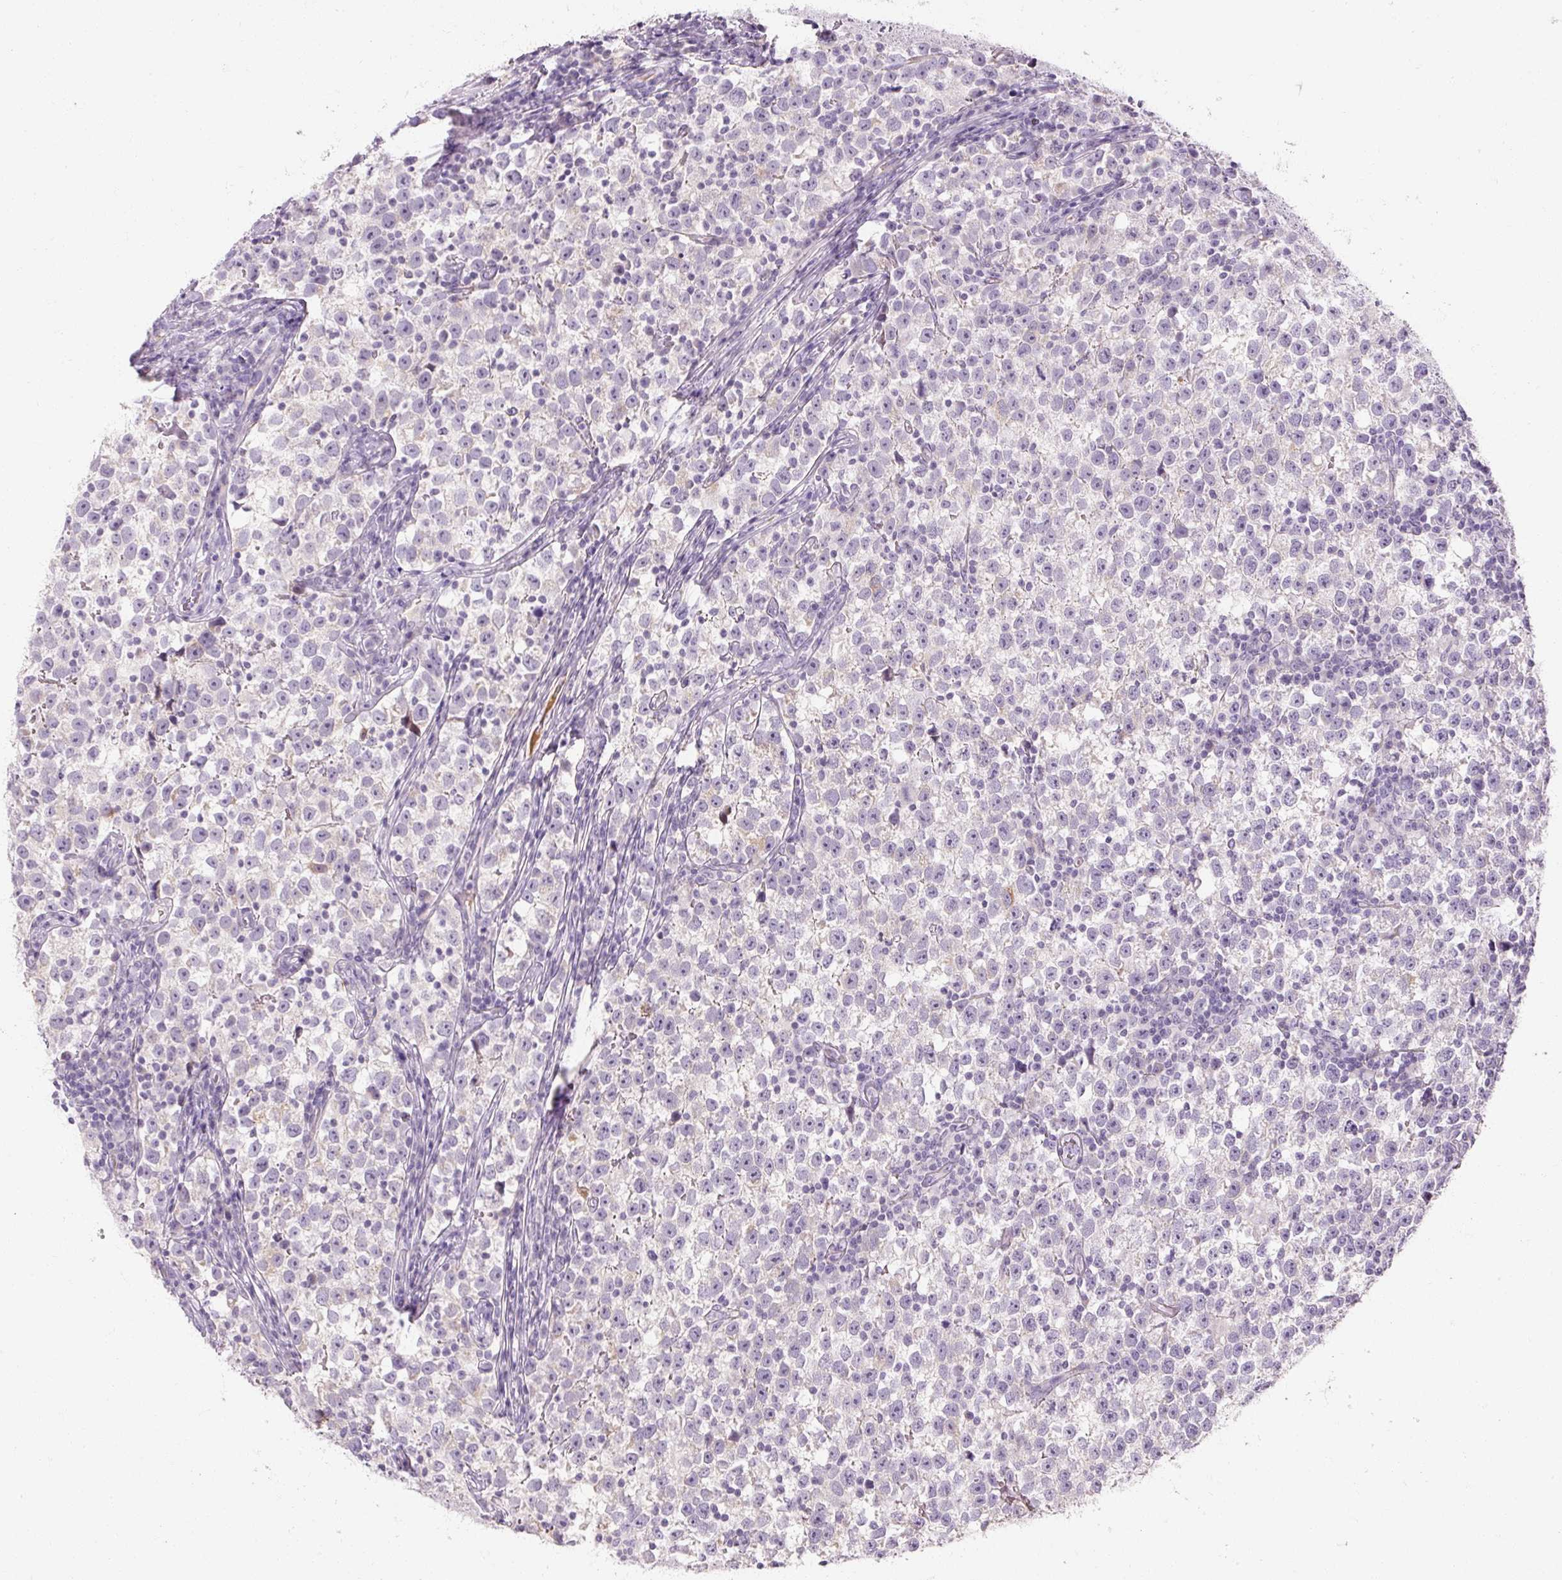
{"staining": {"intensity": "negative", "quantity": "none", "location": "none"}, "tissue": "testis cancer", "cell_type": "Tumor cells", "image_type": "cancer", "snomed": [{"axis": "morphology", "description": "Normal tissue, NOS"}, {"axis": "morphology", "description": "Seminoma, NOS"}, {"axis": "topography", "description": "Testis"}], "caption": "Immunohistochemistry image of neoplastic tissue: testis seminoma stained with DAB (3,3'-diaminobenzidine) reveals no significant protein expression in tumor cells. Brightfield microscopy of immunohistochemistry (IHC) stained with DAB (3,3'-diaminobenzidine) (brown) and hematoxylin (blue), captured at high magnification.", "gene": "NFE2L3", "patient": {"sex": "male", "age": 43}}